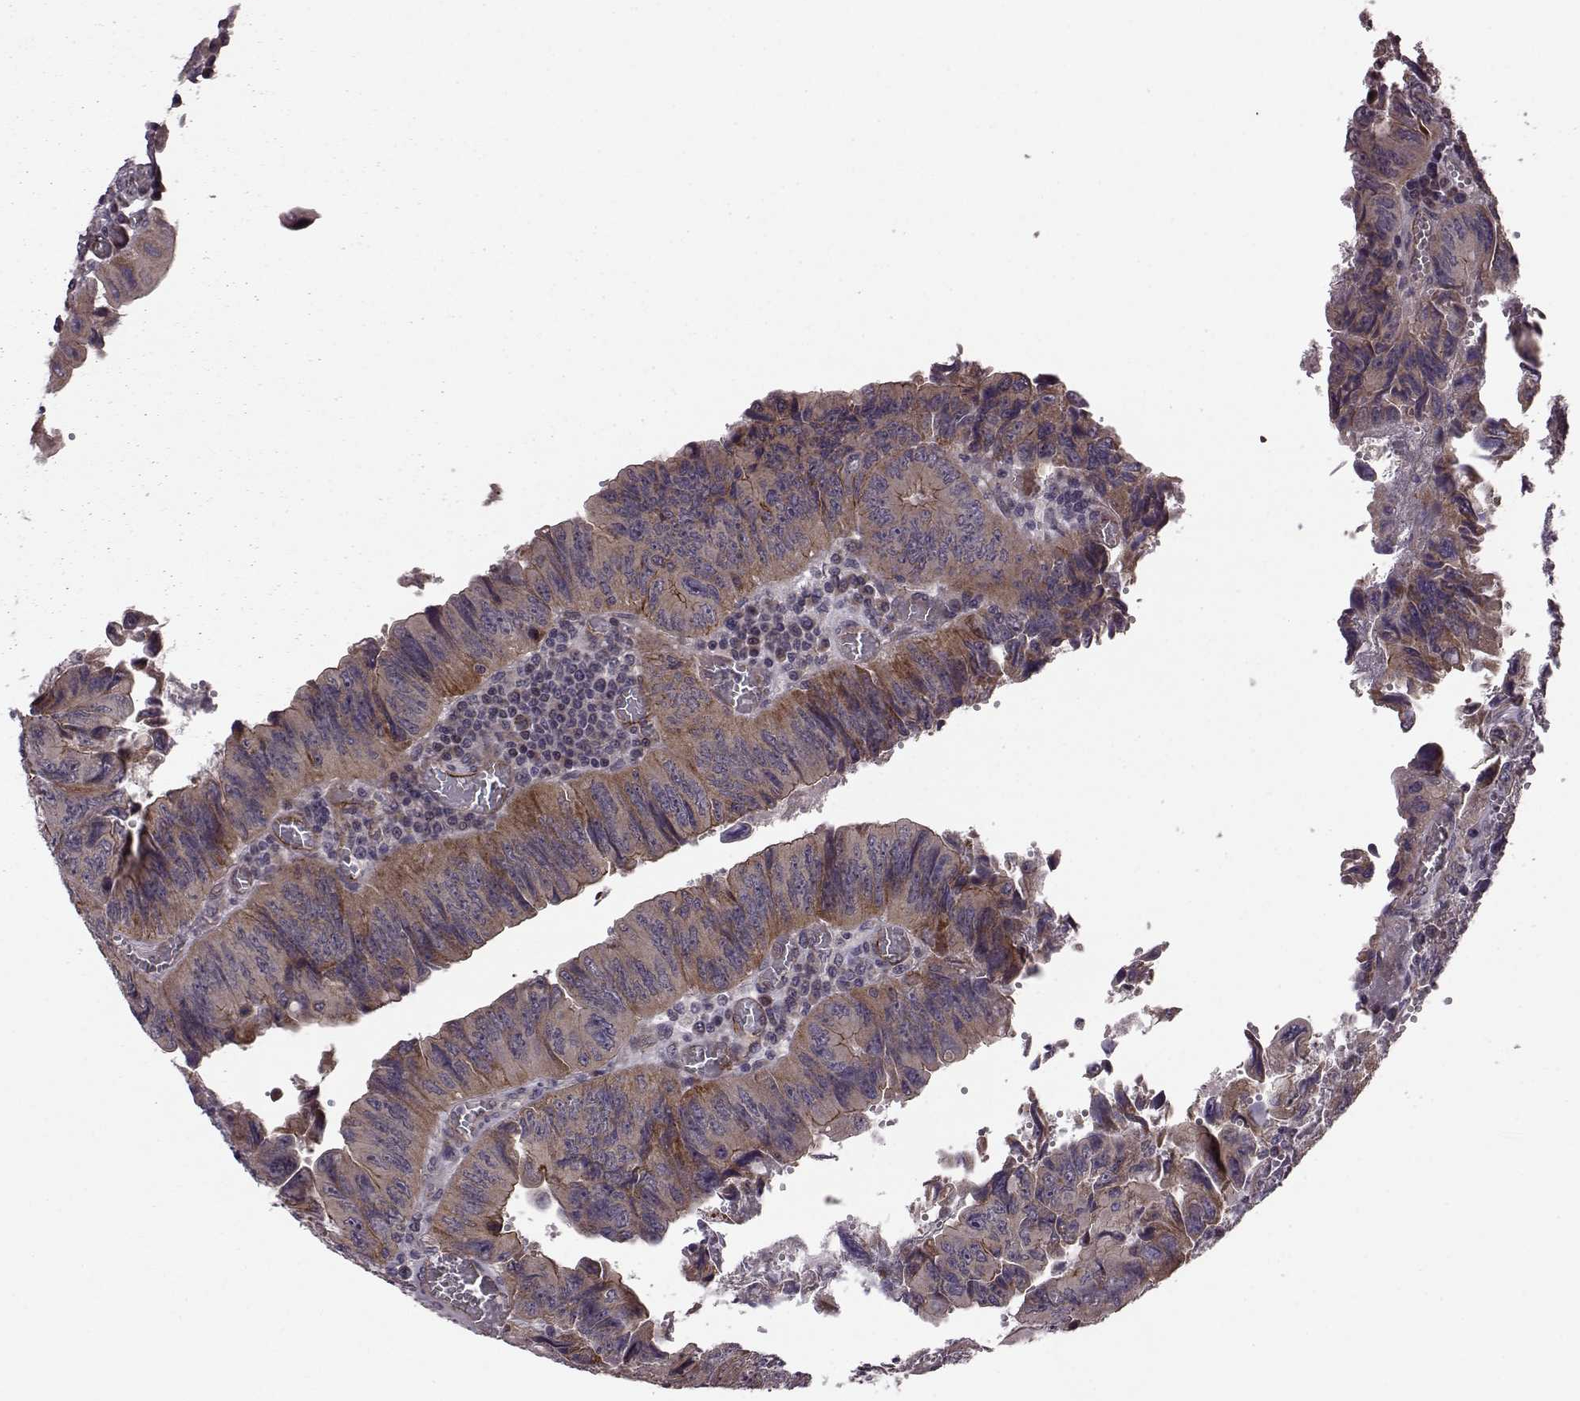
{"staining": {"intensity": "weak", "quantity": "25%-75%", "location": "cytoplasmic/membranous"}, "tissue": "colorectal cancer", "cell_type": "Tumor cells", "image_type": "cancer", "snomed": [{"axis": "morphology", "description": "Adenocarcinoma, NOS"}, {"axis": "topography", "description": "Colon"}], "caption": "The image demonstrates immunohistochemical staining of colorectal cancer. There is weak cytoplasmic/membranous expression is present in about 25%-75% of tumor cells.", "gene": "SYNPO", "patient": {"sex": "female", "age": 84}}